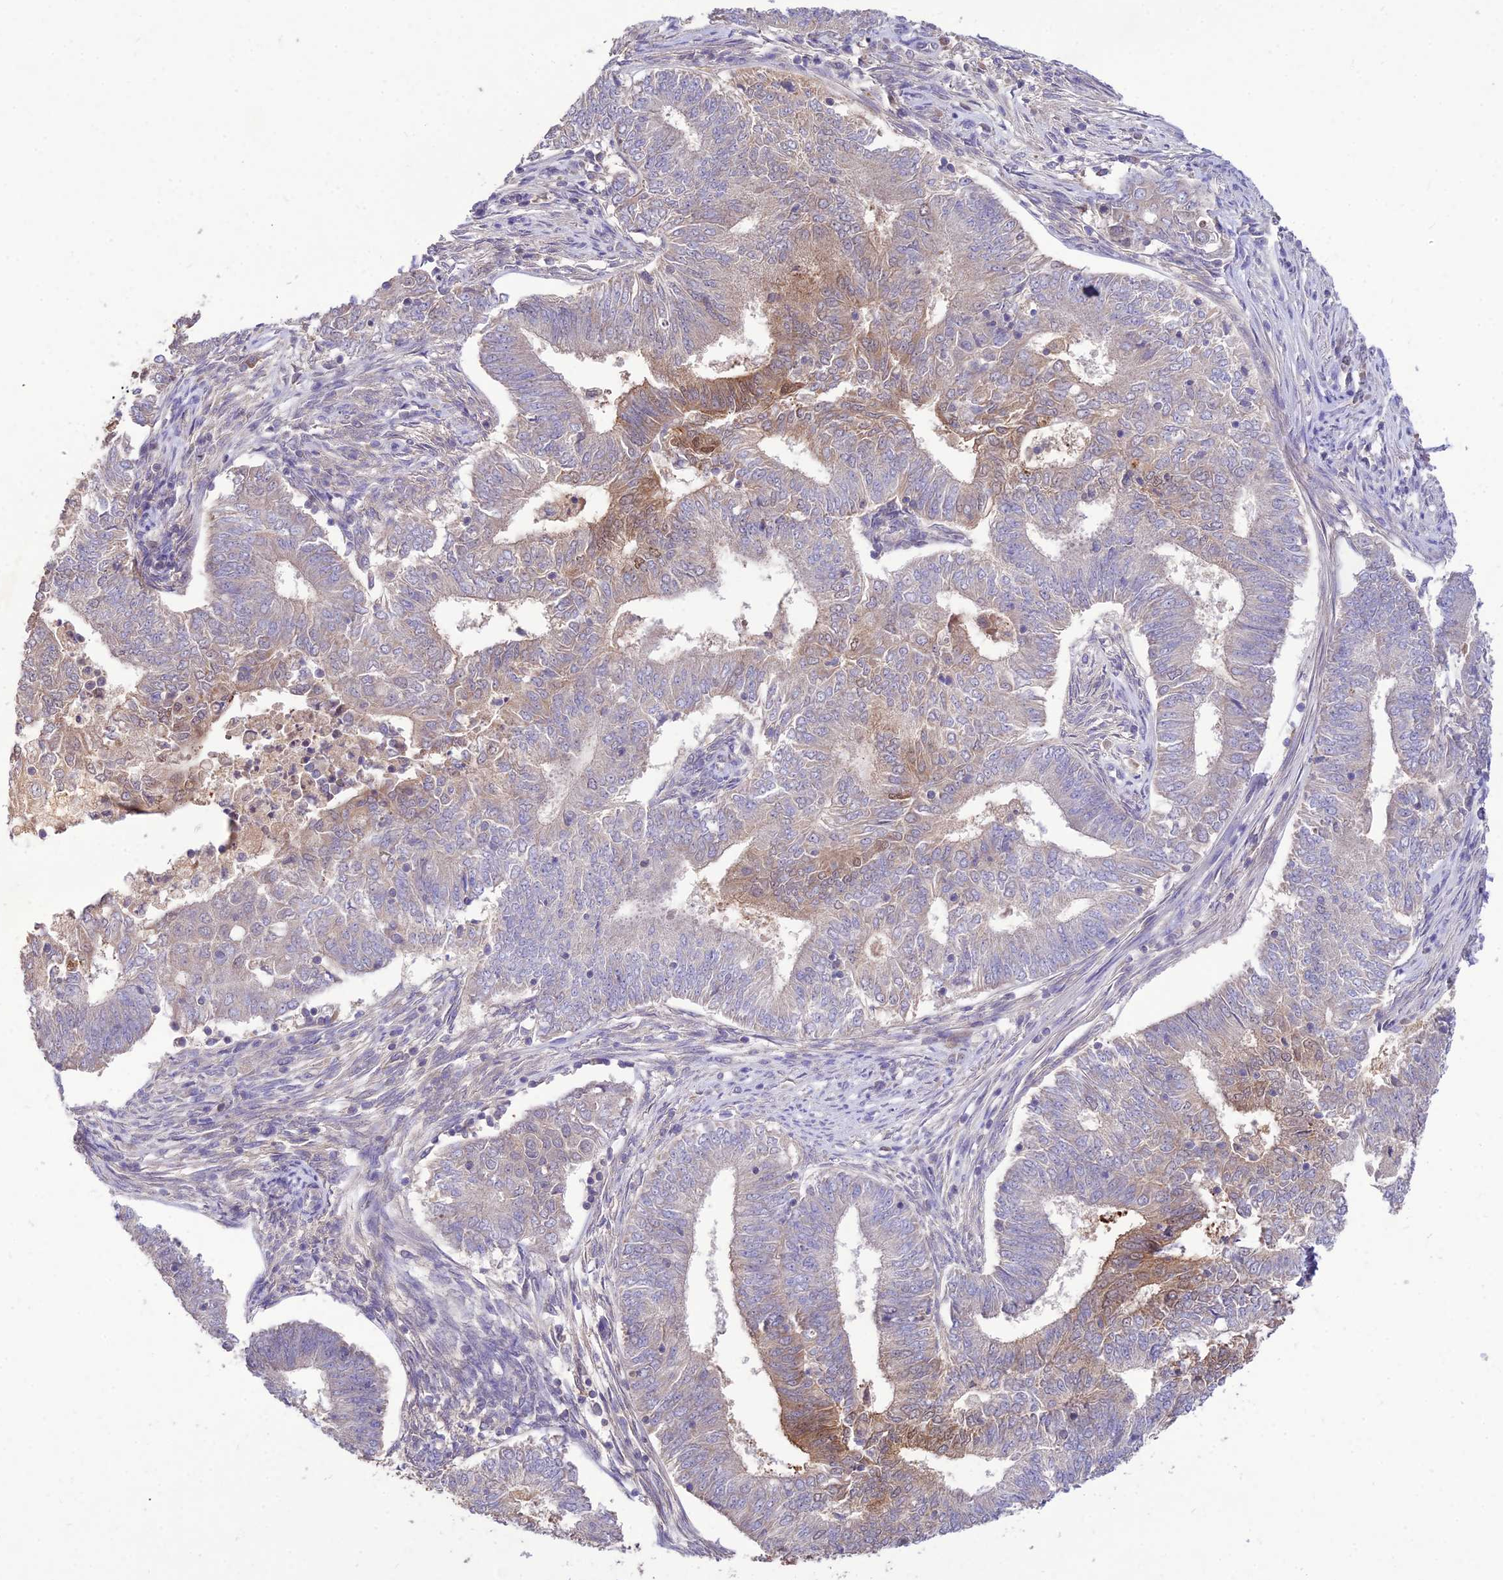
{"staining": {"intensity": "moderate", "quantity": "<25%", "location": "cytoplasmic/membranous,nuclear"}, "tissue": "endometrial cancer", "cell_type": "Tumor cells", "image_type": "cancer", "snomed": [{"axis": "morphology", "description": "Adenocarcinoma, NOS"}, {"axis": "topography", "description": "Endometrium"}], "caption": "A histopathology image of endometrial cancer stained for a protein shows moderate cytoplasmic/membranous and nuclear brown staining in tumor cells. The protein is stained brown, and the nuclei are stained in blue (DAB (3,3'-diaminobenzidine) IHC with brightfield microscopy, high magnification).", "gene": "PGK1", "patient": {"sex": "female", "age": 62}}